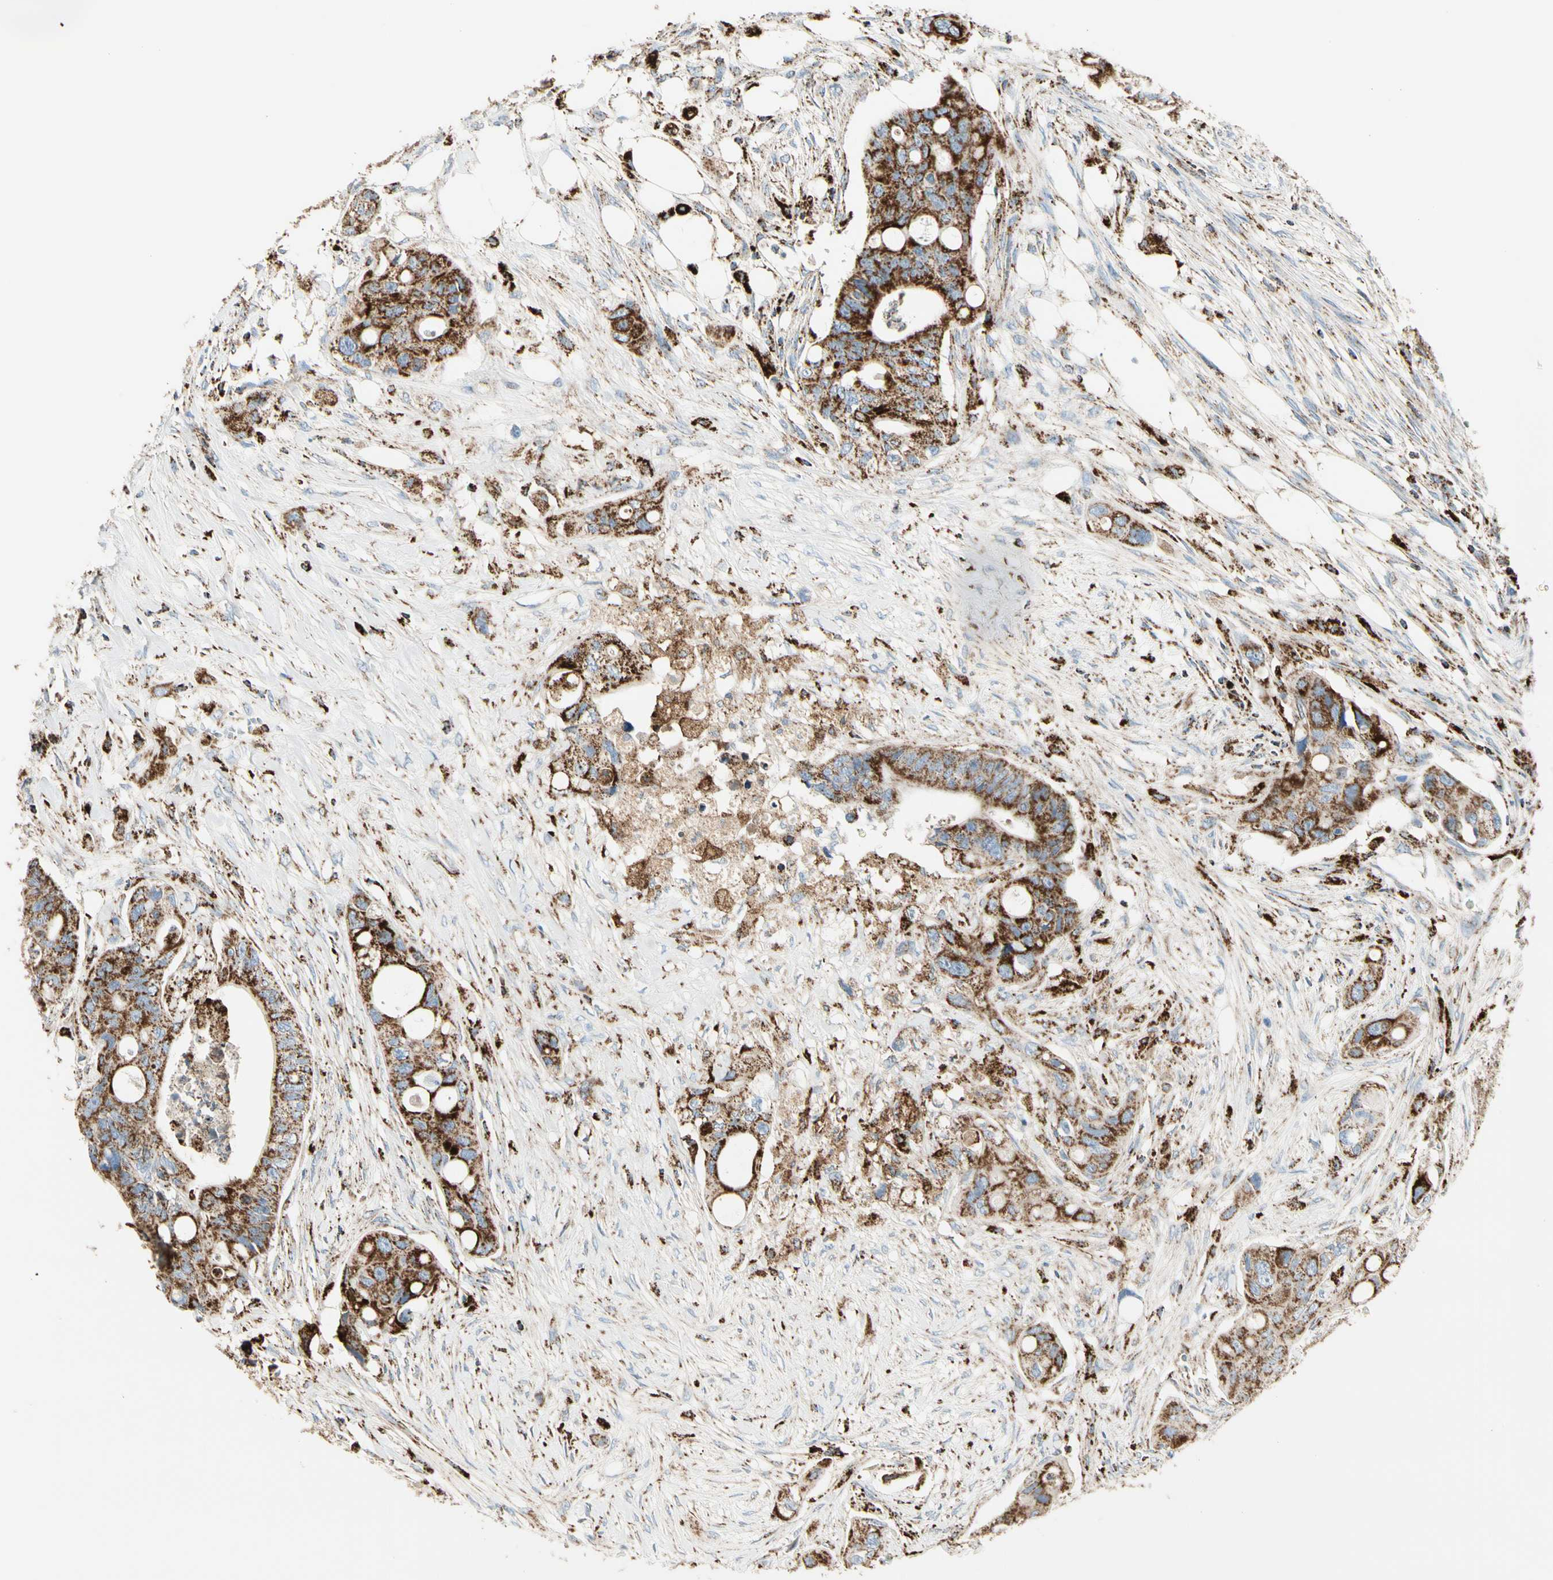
{"staining": {"intensity": "strong", "quantity": ">75%", "location": "cytoplasmic/membranous"}, "tissue": "colorectal cancer", "cell_type": "Tumor cells", "image_type": "cancer", "snomed": [{"axis": "morphology", "description": "Adenocarcinoma, NOS"}, {"axis": "topography", "description": "Colon"}], "caption": "Tumor cells show high levels of strong cytoplasmic/membranous positivity in about >75% of cells in human adenocarcinoma (colorectal).", "gene": "ME2", "patient": {"sex": "female", "age": 57}}